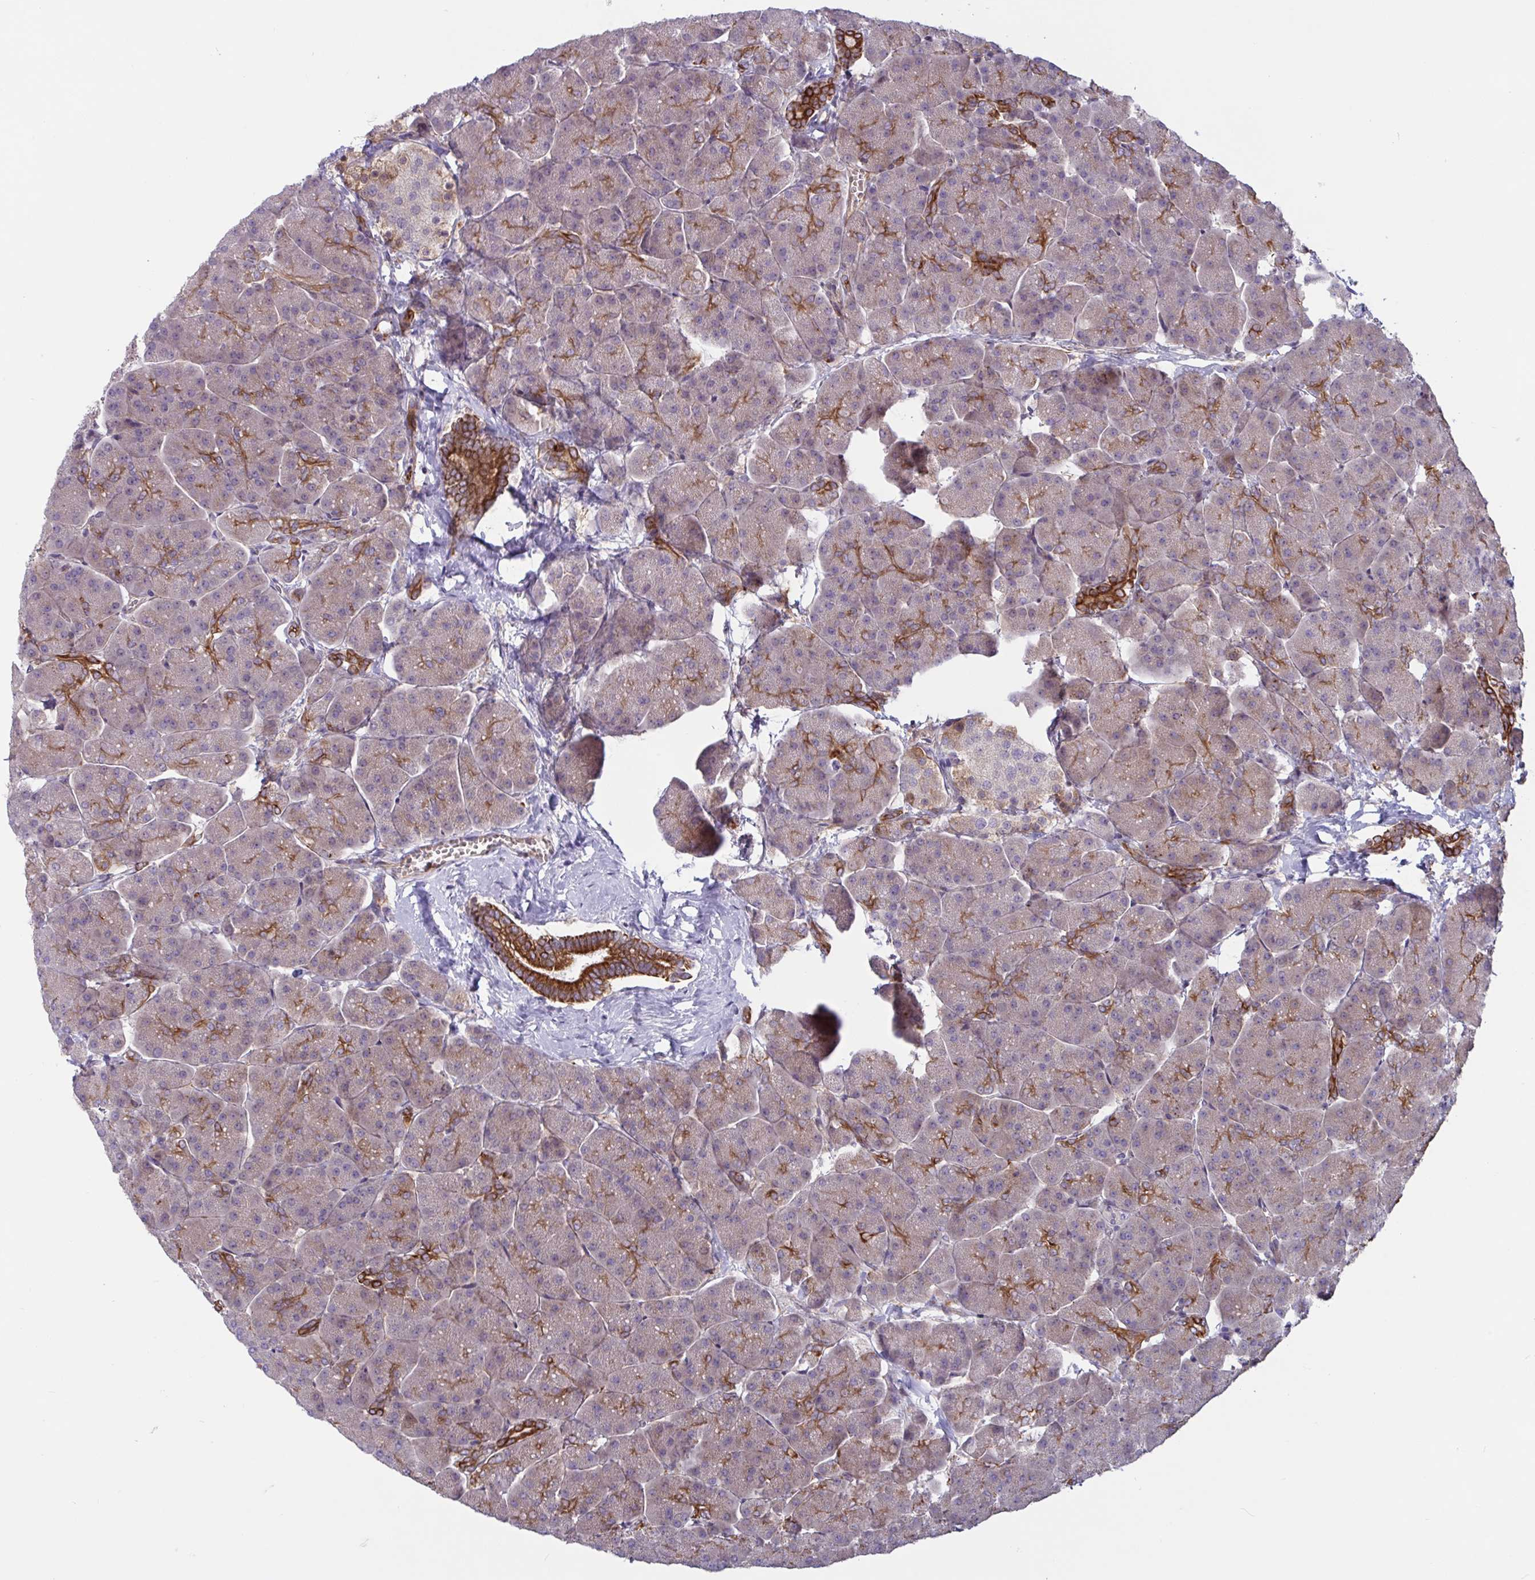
{"staining": {"intensity": "strong", "quantity": "<25%", "location": "cytoplasmic/membranous"}, "tissue": "pancreas", "cell_type": "Exocrine glandular cells", "image_type": "normal", "snomed": [{"axis": "morphology", "description": "Normal tissue, NOS"}, {"axis": "topography", "description": "Pancreas"}, {"axis": "topography", "description": "Peripheral nerve tissue"}], "caption": "Protein positivity by IHC demonstrates strong cytoplasmic/membranous expression in approximately <25% of exocrine glandular cells in unremarkable pancreas. (brown staining indicates protein expression, while blue staining denotes nuclei).", "gene": "TANK", "patient": {"sex": "male", "age": 54}}